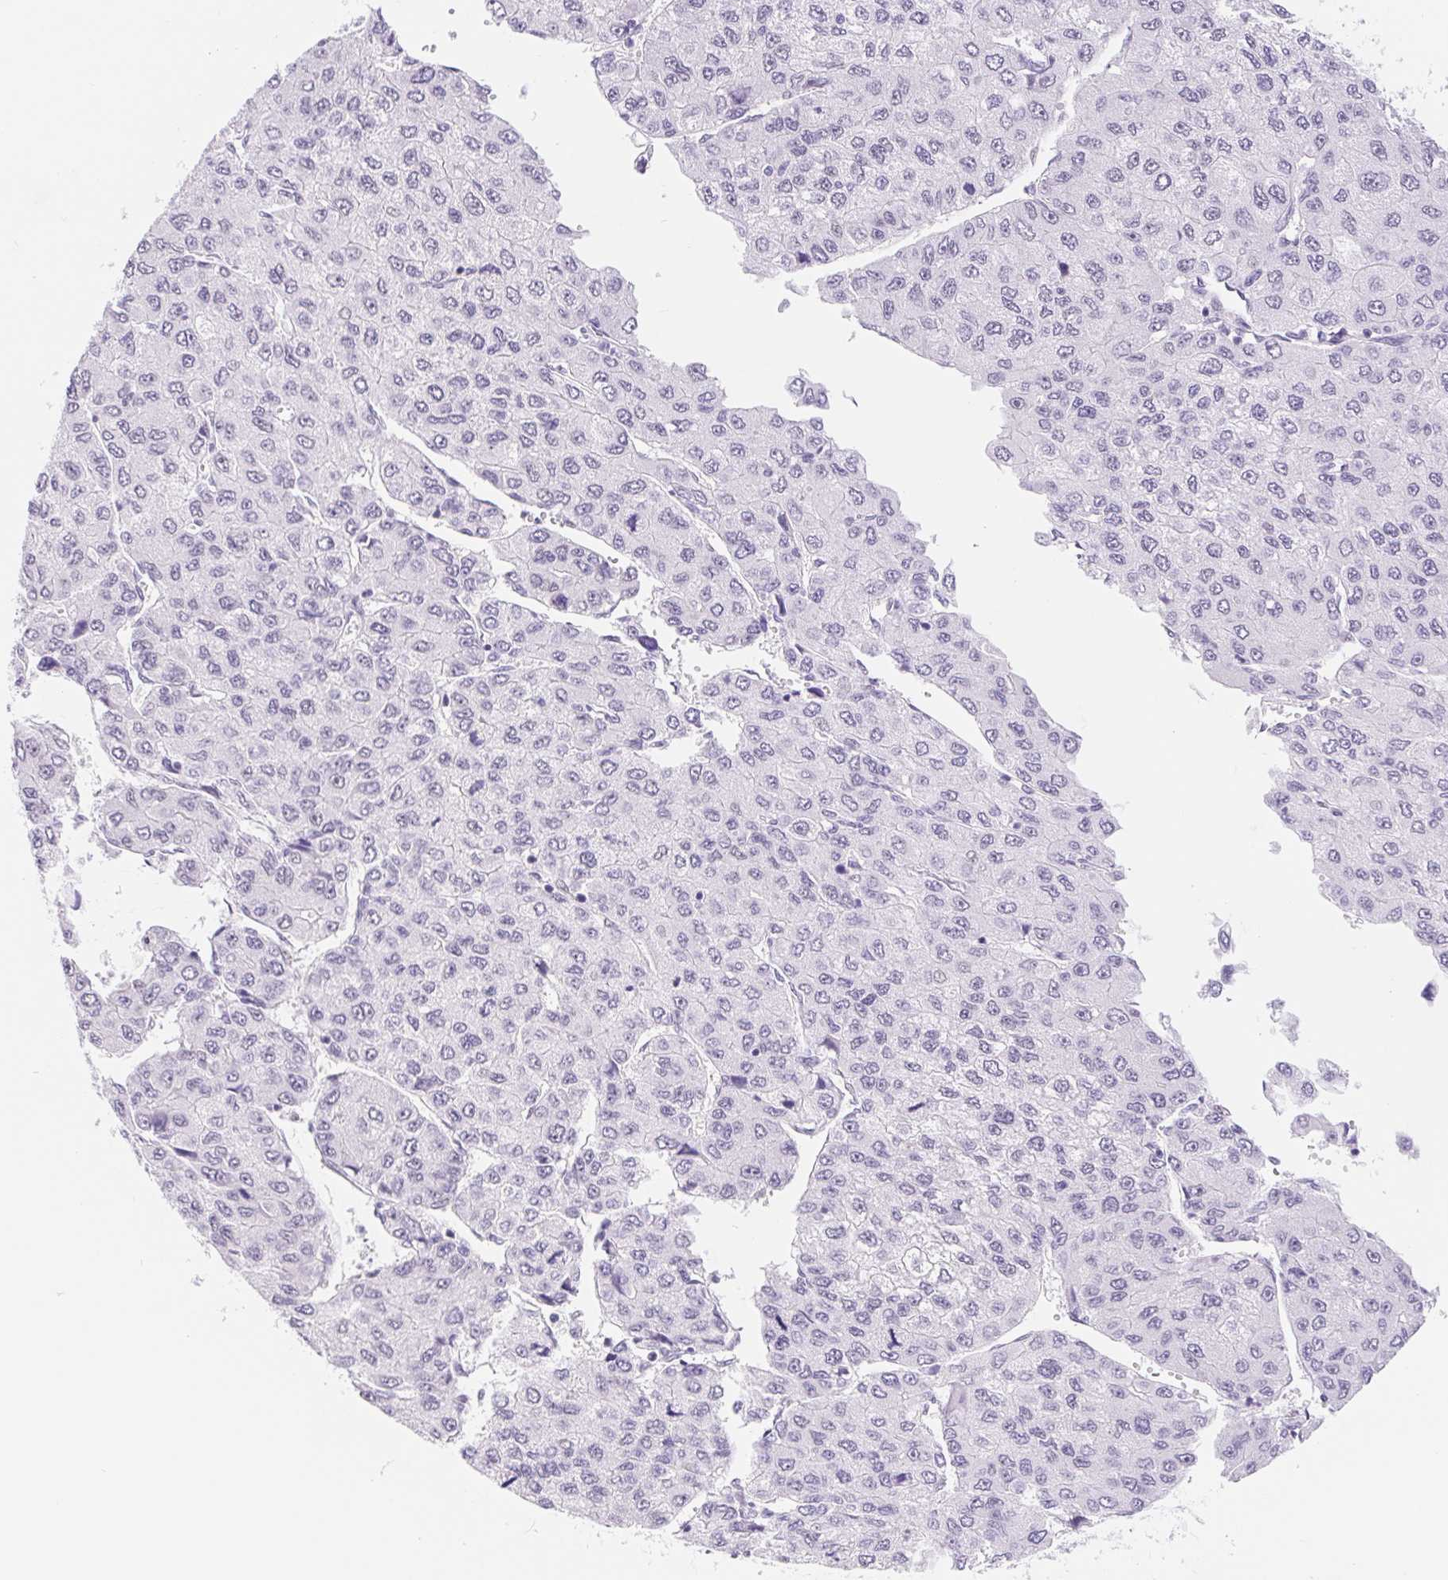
{"staining": {"intensity": "negative", "quantity": "none", "location": "none"}, "tissue": "liver cancer", "cell_type": "Tumor cells", "image_type": "cancer", "snomed": [{"axis": "morphology", "description": "Carcinoma, Hepatocellular, NOS"}, {"axis": "topography", "description": "Liver"}], "caption": "High magnification brightfield microscopy of liver hepatocellular carcinoma stained with DAB (3,3'-diaminobenzidine) (brown) and counterstained with hematoxylin (blue): tumor cells show no significant positivity.", "gene": "CAND1", "patient": {"sex": "female", "age": 66}}